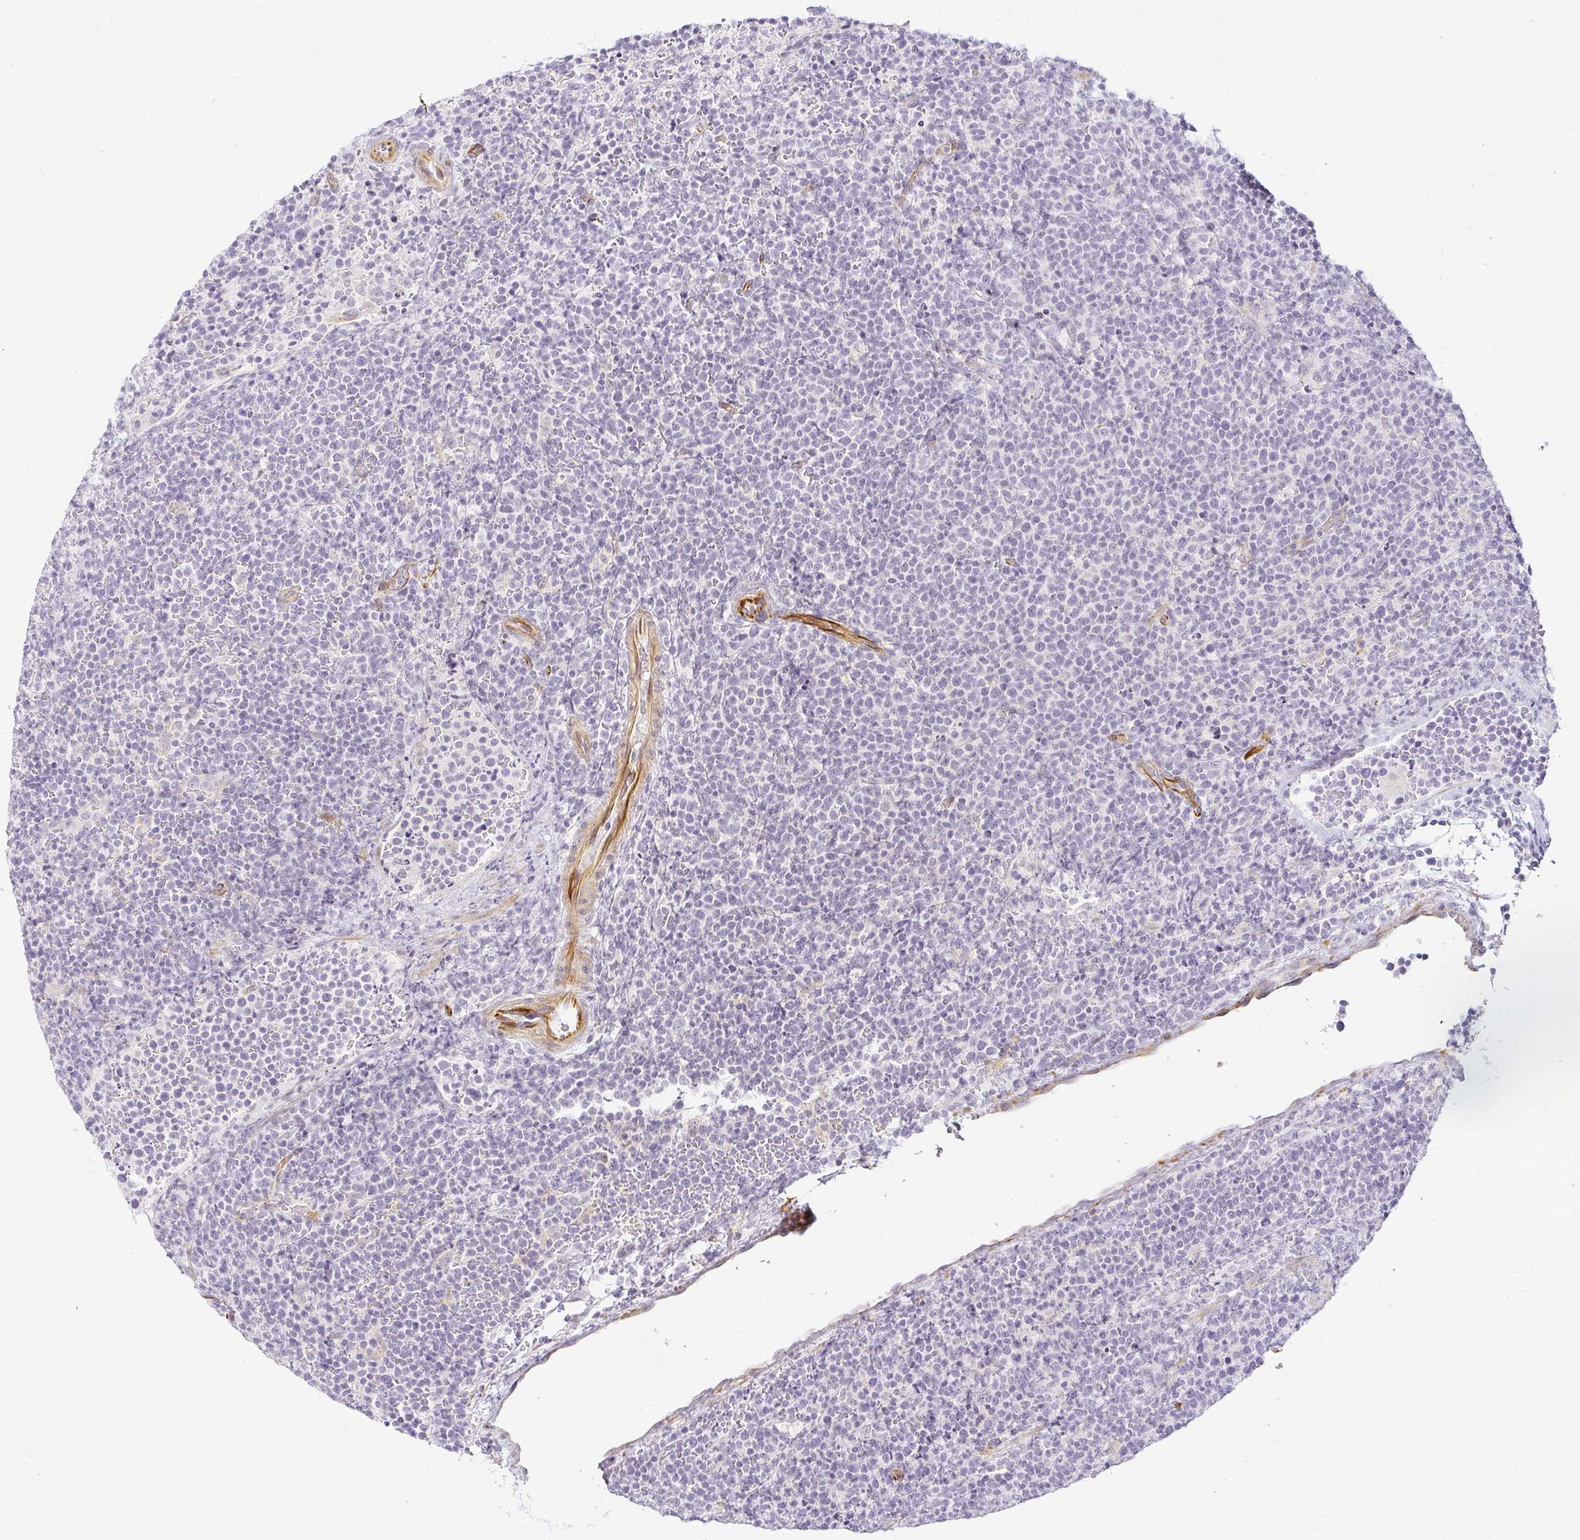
{"staining": {"intensity": "negative", "quantity": "none", "location": "none"}, "tissue": "lymphoma", "cell_type": "Tumor cells", "image_type": "cancer", "snomed": [{"axis": "morphology", "description": "Malignant lymphoma, non-Hodgkin's type, High grade"}, {"axis": "topography", "description": "Lymph node"}], "caption": "This is an immunohistochemistry (IHC) micrograph of human malignant lymphoma, non-Hodgkin's type (high-grade). There is no positivity in tumor cells.", "gene": "ACAN", "patient": {"sex": "male", "age": 61}}